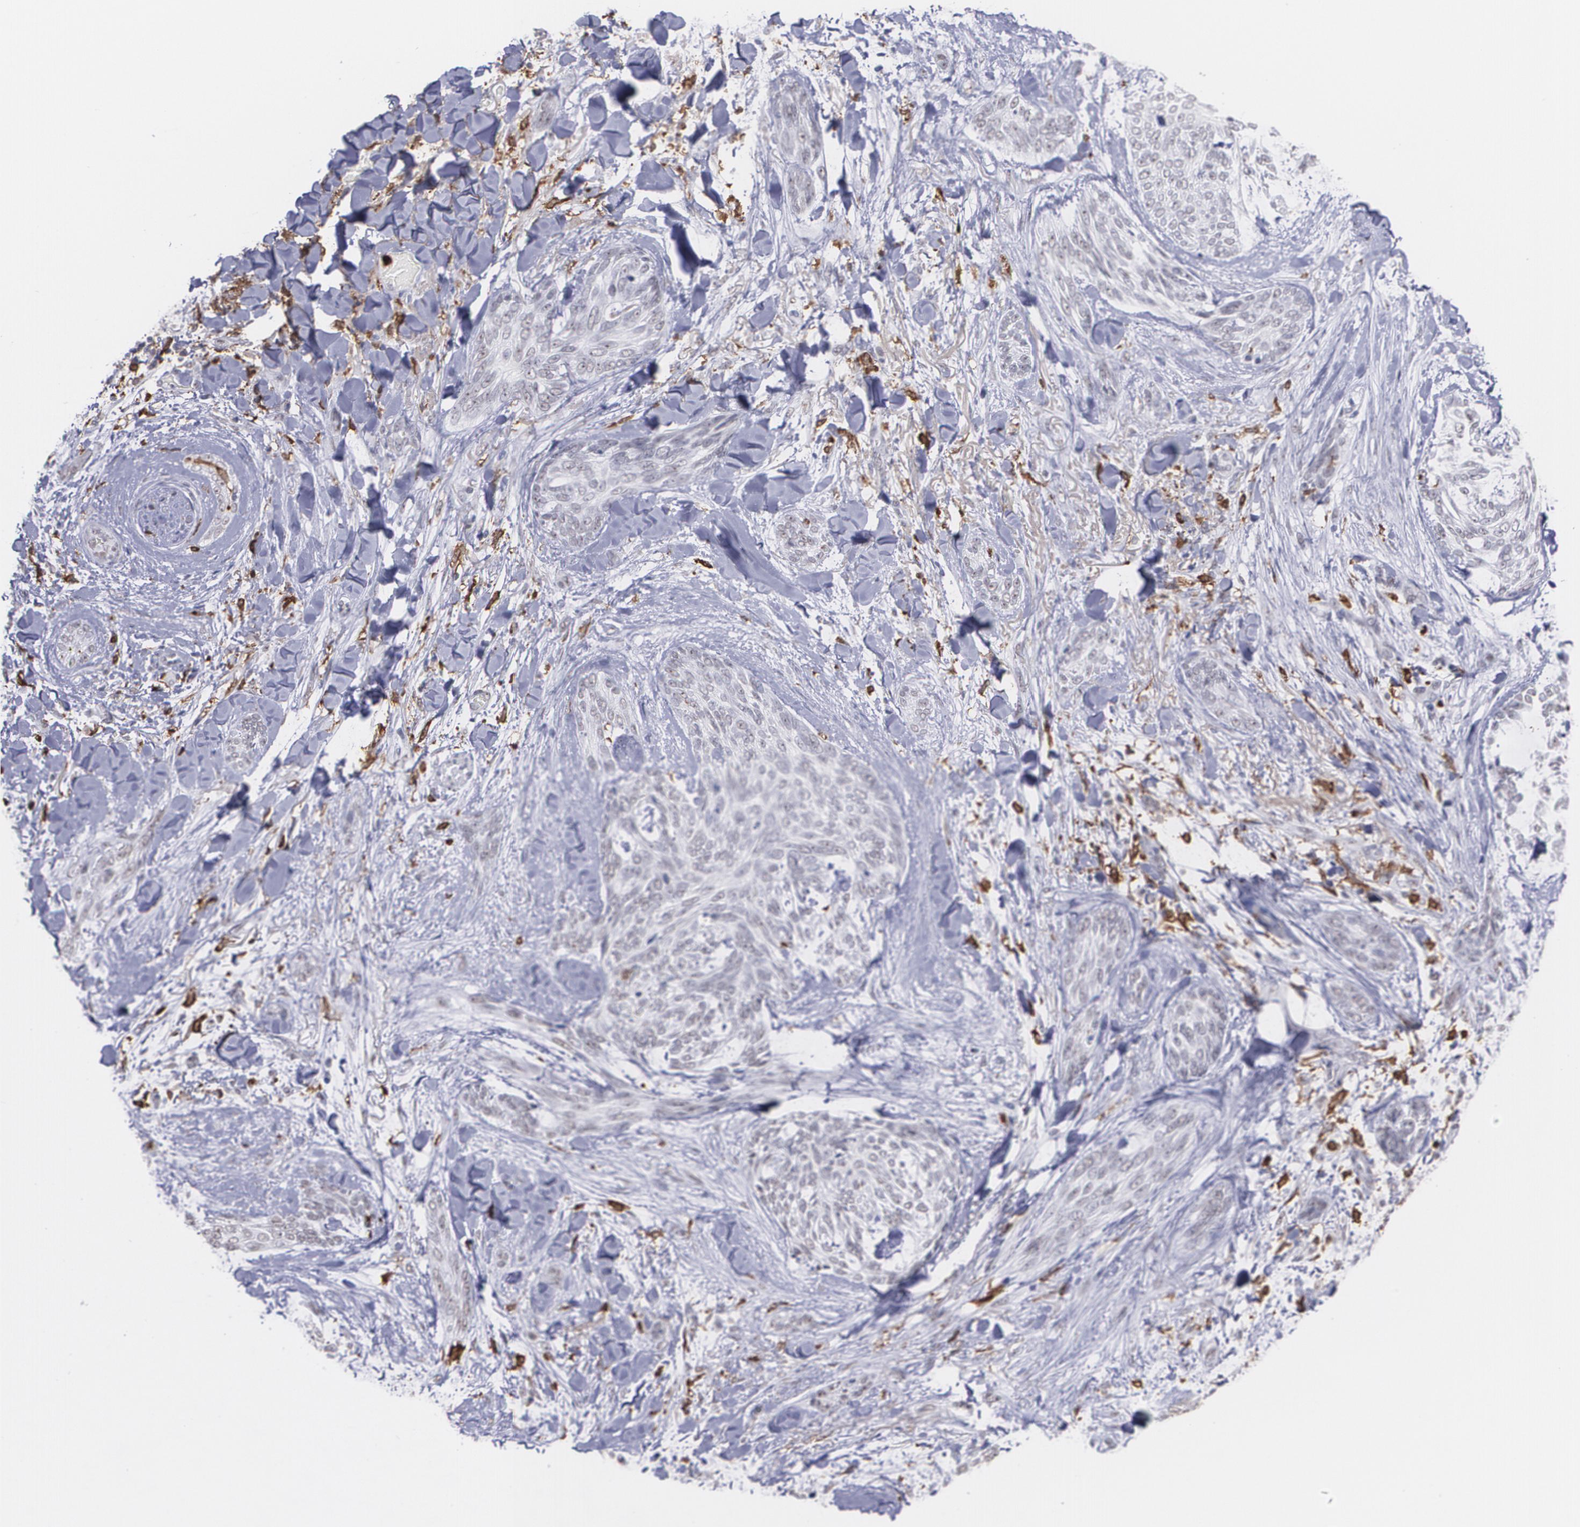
{"staining": {"intensity": "negative", "quantity": "none", "location": "none"}, "tissue": "skin cancer", "cell_type": "Tumor cells", "image_type": "cancer", "snomed": [{"axis": "morphology", "description": "Normal tissue, NOS"}, {"axis": "morphology", "description": "Basal cell carcinoma"}, {"axis": "topography", "description": "Skin"}], "caption": "Immunohistochemistry (IHC) of basal cell carcinoma (skin) exhibits no positivity in tumor cells.", "gene": "NCF2", "patient": {"sex": "female", "age": 71}}